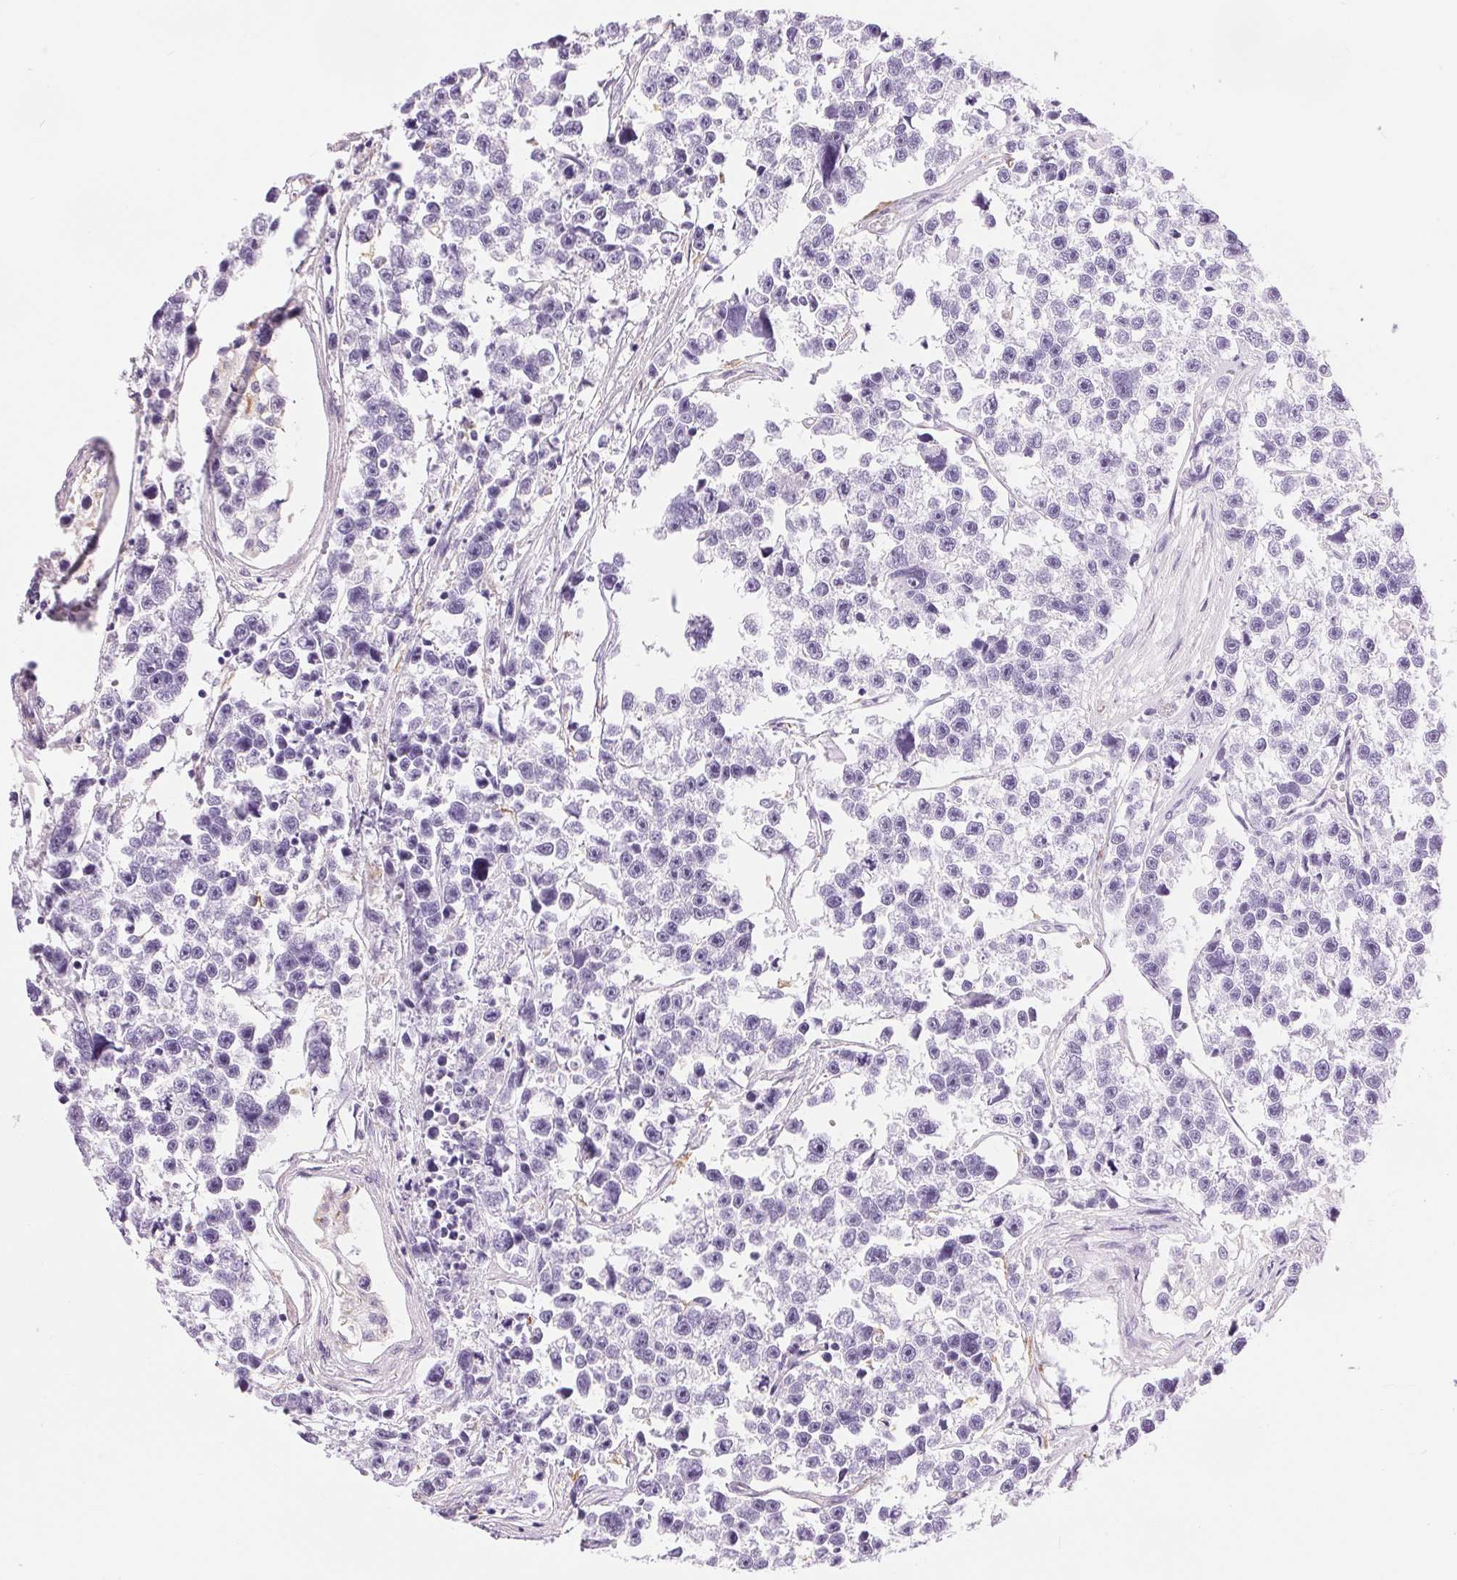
{"staining": {"intensity": "negative", "quantity": "none", "location": "none"}, "tissue": "testis cancer", "cell_type": "Tumor cells", "image_type": "cancer", "snomed": [{"axis": "morphology", "description": "Seminoma, NOS"}, {"axis": "topography", "description": "Testis"}], "caption": "Photomicrograph shows no protein expression in tumor cells of seminoma (testis) tissue.", "gene": "GFAP", "patient": {"sex": "male", "age": 26}}